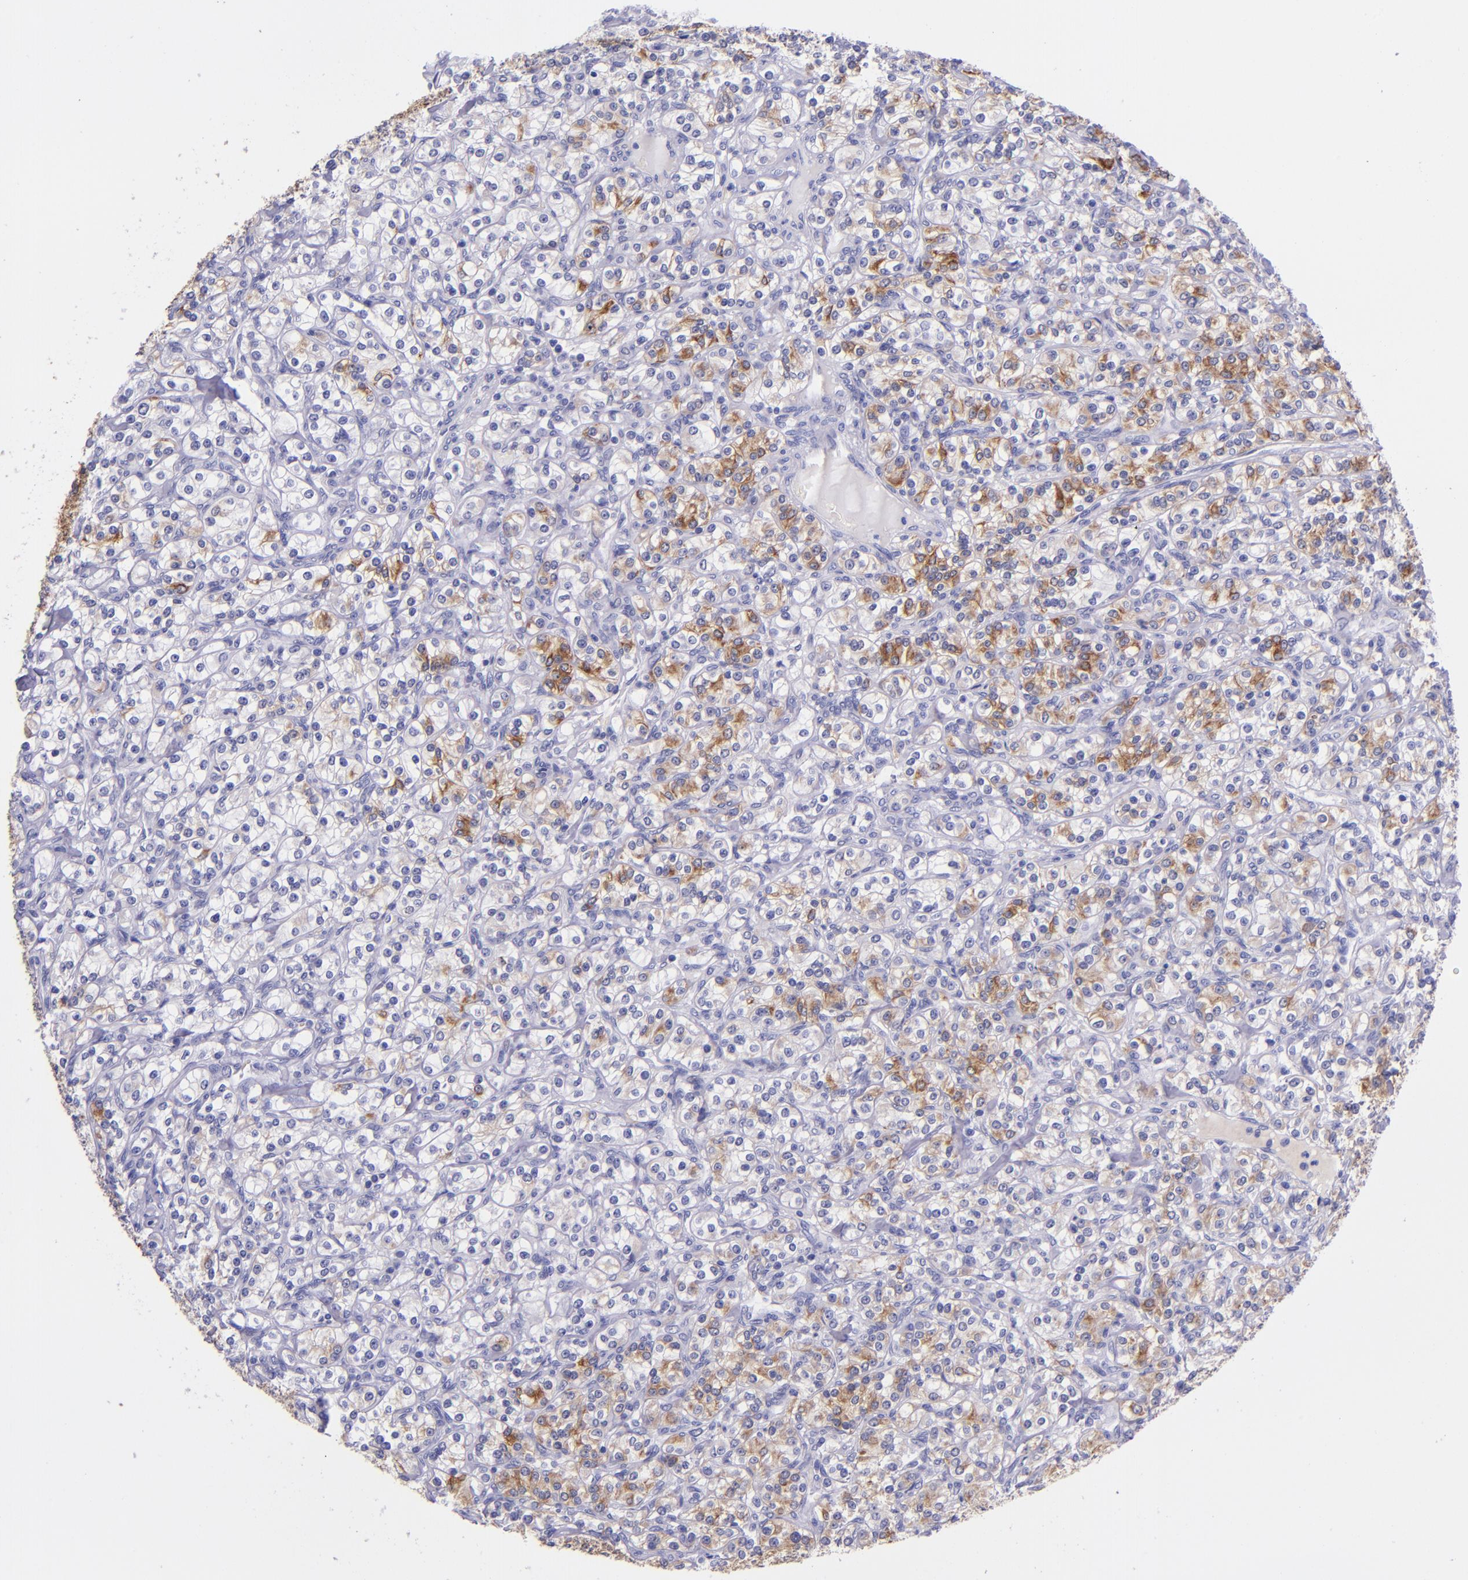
{"staining": {"intensity": "moderate", "quantity": "<25%", "location": "cytoplasmic/membranous"}, "tissue": "renal cancer", "cell_type": "Tumor cells", "image_type": "cancer", "snomed": [{"axis": "morphology", "description": "Adenocarcinoma, NOS"}, {"axis": "topography", "description": "Kidney"}], "caption": "This is a micrograph of immunohistochemistry staining of adenocarcinoma (renal), which shows moderate staining in the cytoplasmic/membranous of tumor cells.", "gene": "KRT4", "patient": {"sex": "male", "age": 77}}